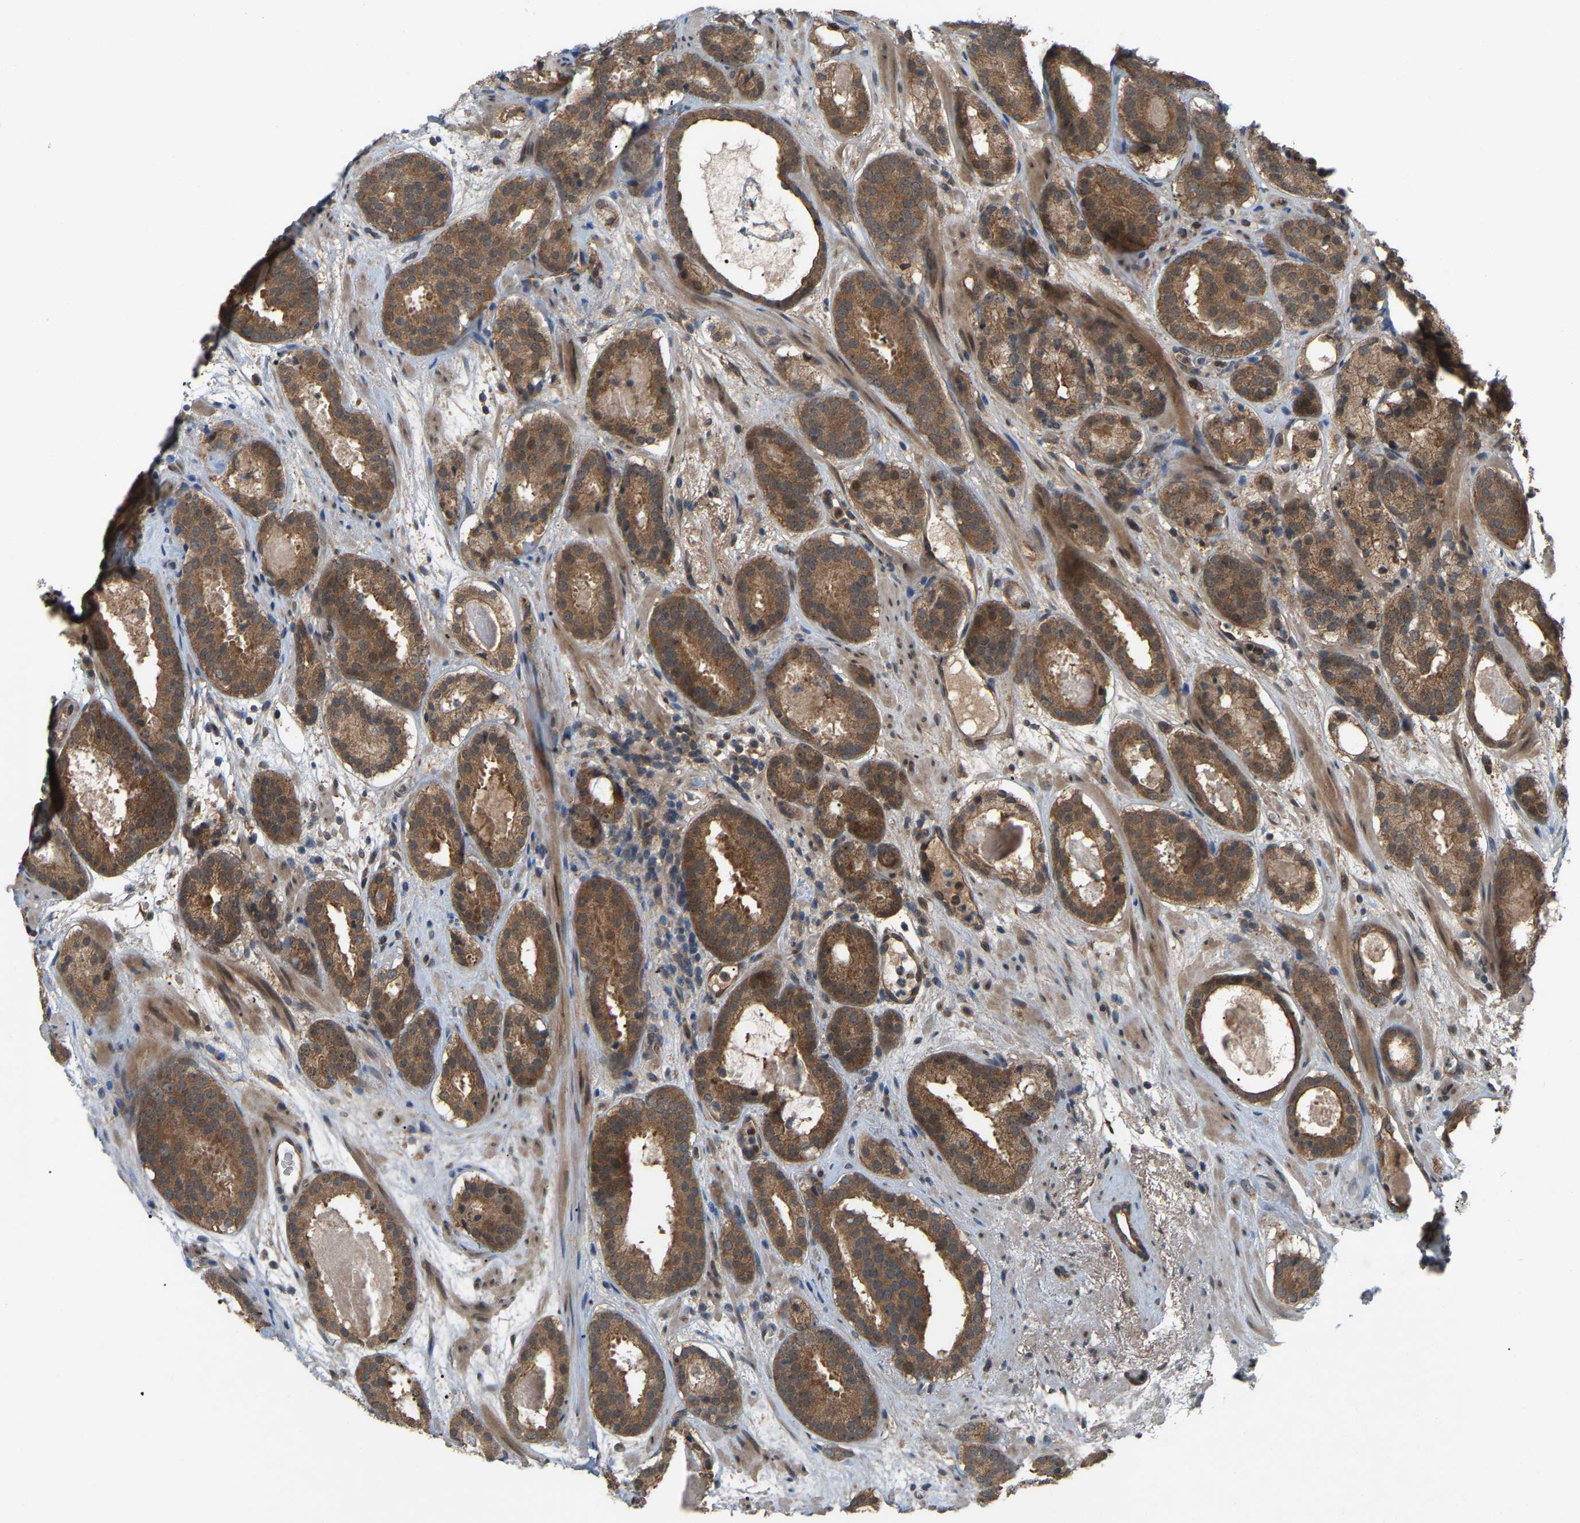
{"staining": {"intensity": "strong", "quantity": ">75%", "location": "cytoplasmic/membranous"}, "tissue": "prostate cancer", "cell_type": "Tumor cells", "image_type": "cancer", "snomed": [{"axis": "morphology", "description": "Adenocarcinoma, Low grade"}, {"axis": "topography", "description": "Prostate"}], "caption": "Human prostate low-grade adenocarcinoma stained with a protein marker demonstrates strong staining in tumor cells.", "gene": "CROT", "patient": {"sex": "male", "age": 69}}